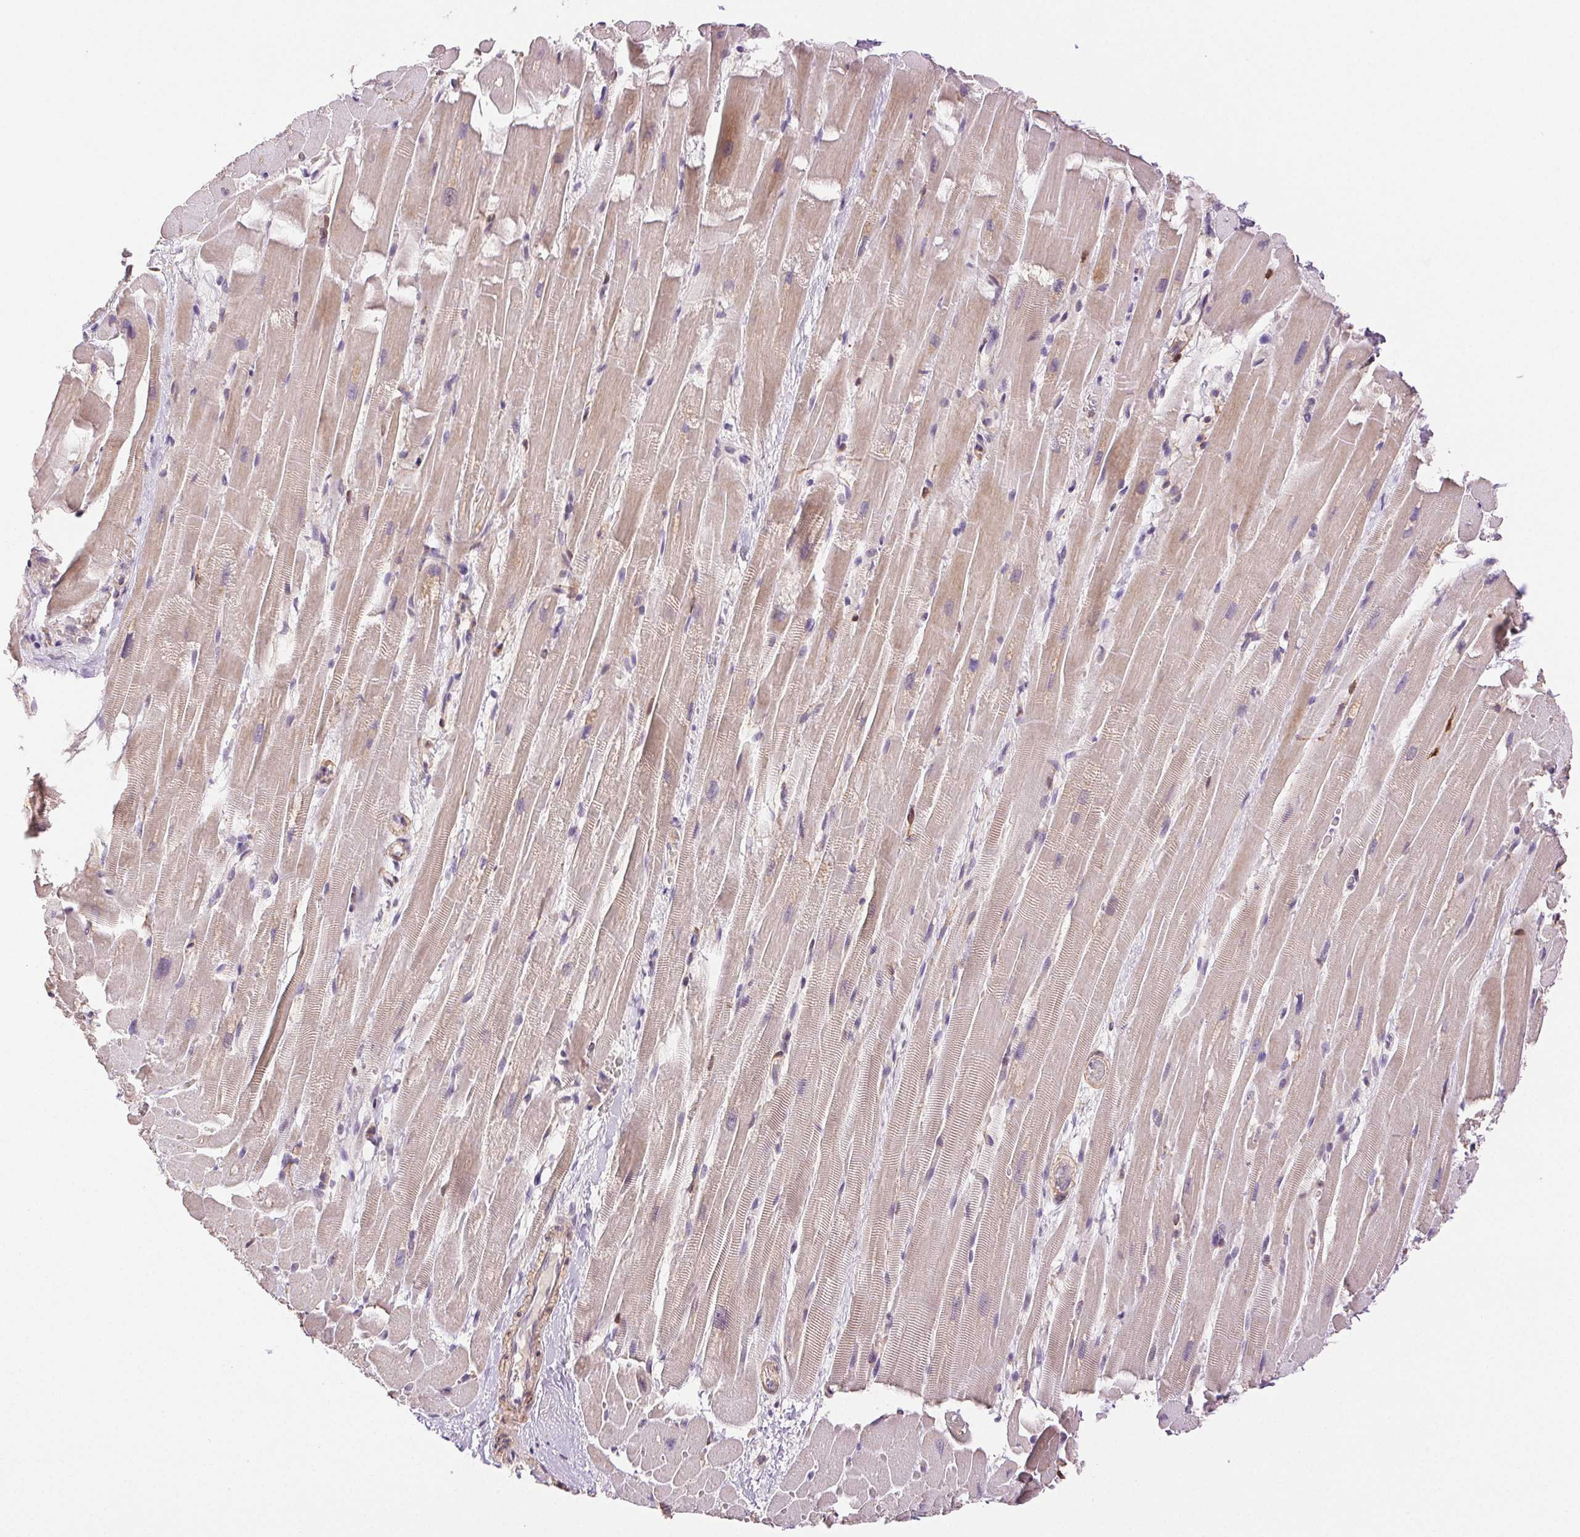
{"staining": {"intensity": "weak", "quantity": "25%-75%", "location": "cytoplasmic/membranous"}, "tissue": "heart muscle", "cell_type": "Cardiomyocytes", "image_type": "normal", "snomed": [{"axis": "morphology", "description": "Normal tissue, NOS"}, {"axis": "topography", "description": "Heart"}], "caption": "Heart muscle stained for a protein (brown) reveals weak cytoplasmic/membranous positive expression in approximately 25%-75% of cardiomyocytes.", "gene": "TMEM253", "patient": {"sex": "male", "age": 37}}